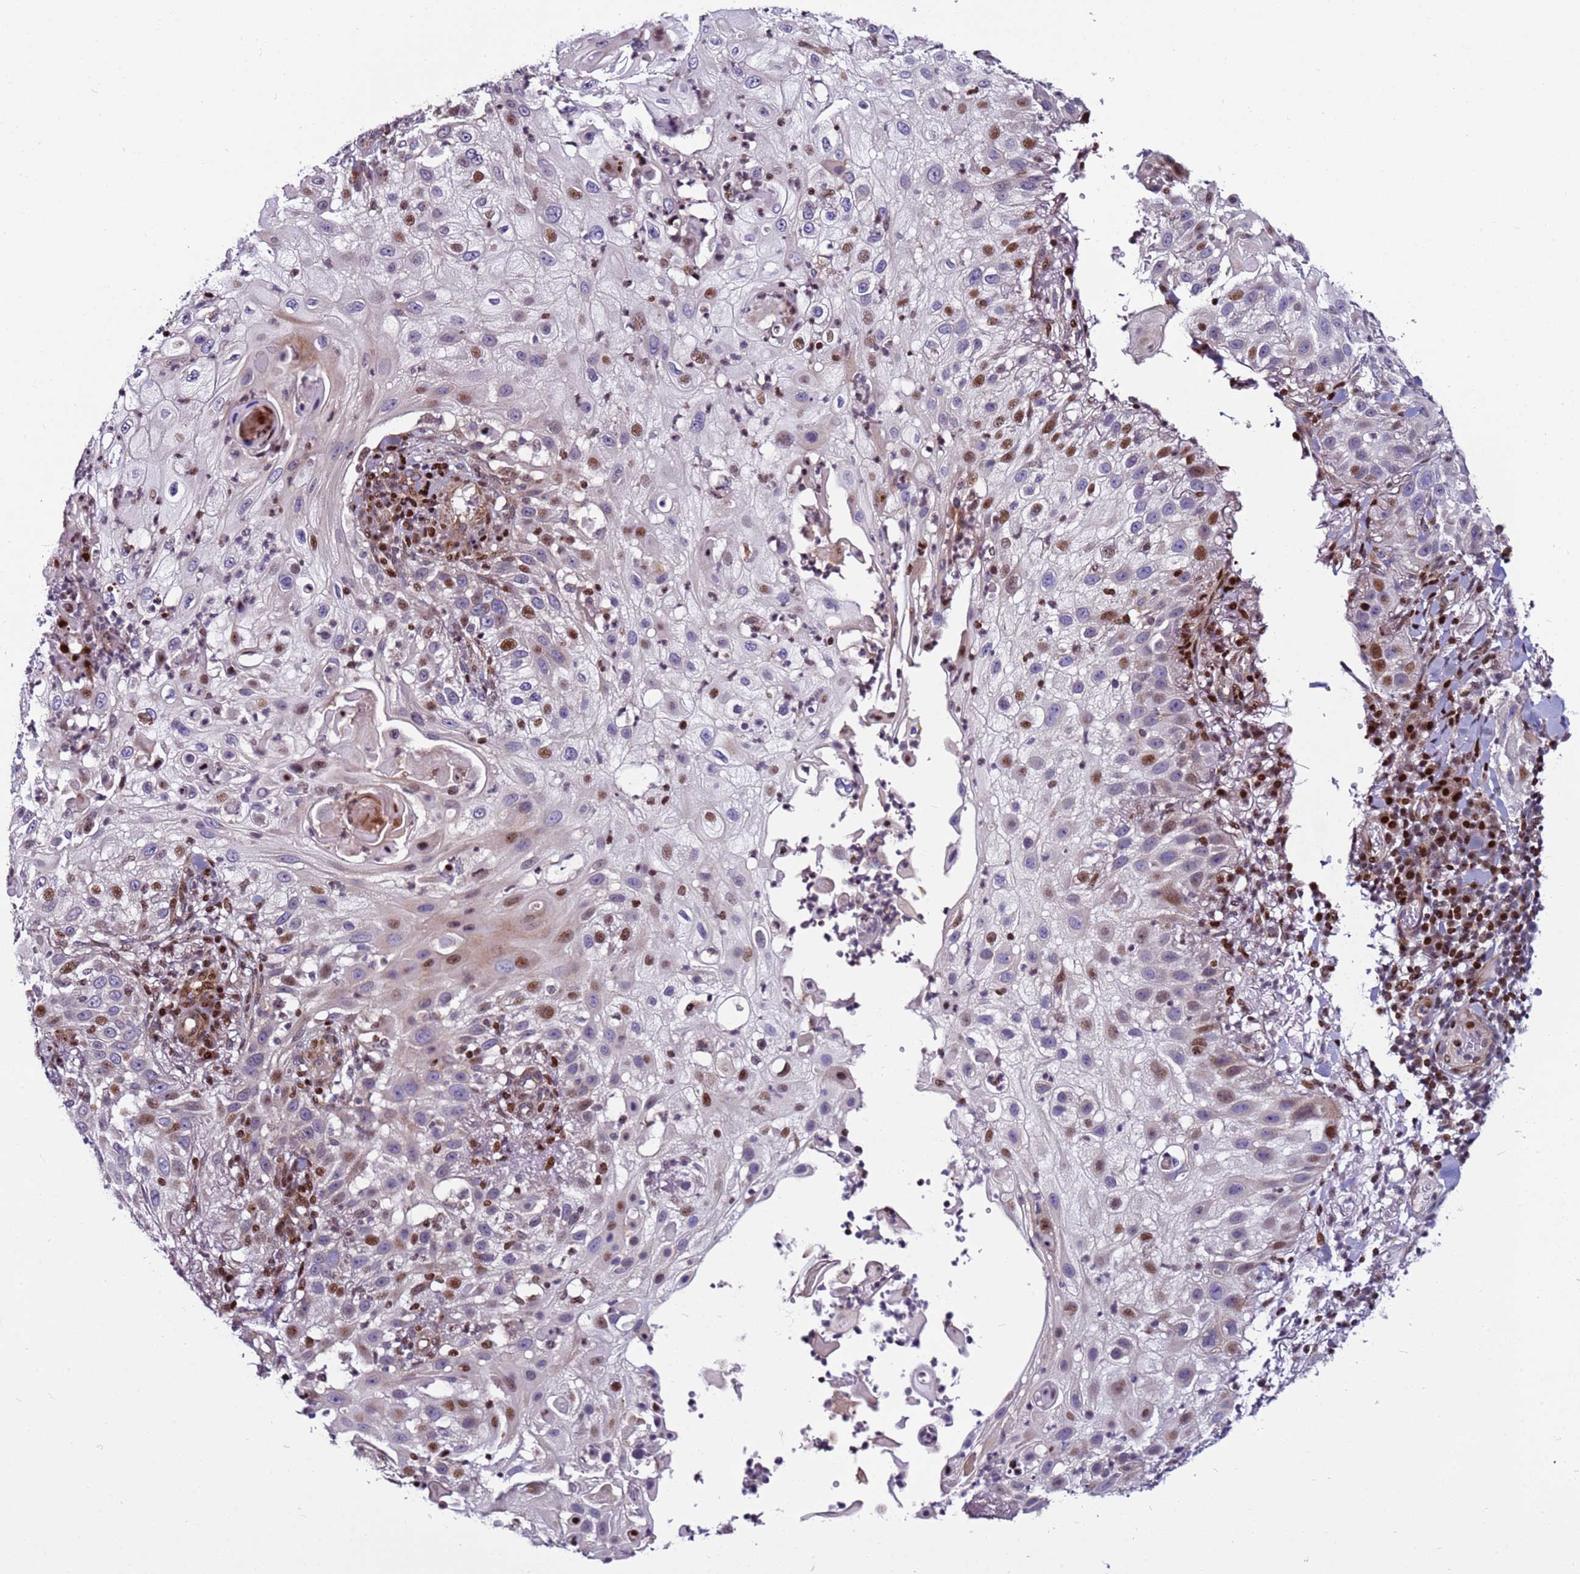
{"staining": {"intensity": "moderate", "quantity": "25%-75%", "location": "nuclear"}, "tissue": "skin cancer", "cell_type": "Tumor cells", "image_type": "cancer", "snomed": [{"axis": "morphology", "description": "Squamous cell carcinoma, NOS"}, {"axis": "topography", "description": "Skin"}], "caption": "This photomicrograph reveals skin cancer stained with immunohistochemistry (IHC) to label a protein in brown. The nuclear of tumor cells show moderate positivity for the protein. Nuclei are counter-stained blue.", "gene": "WBP11", "patient": {"sex": "female", "age": 44}}